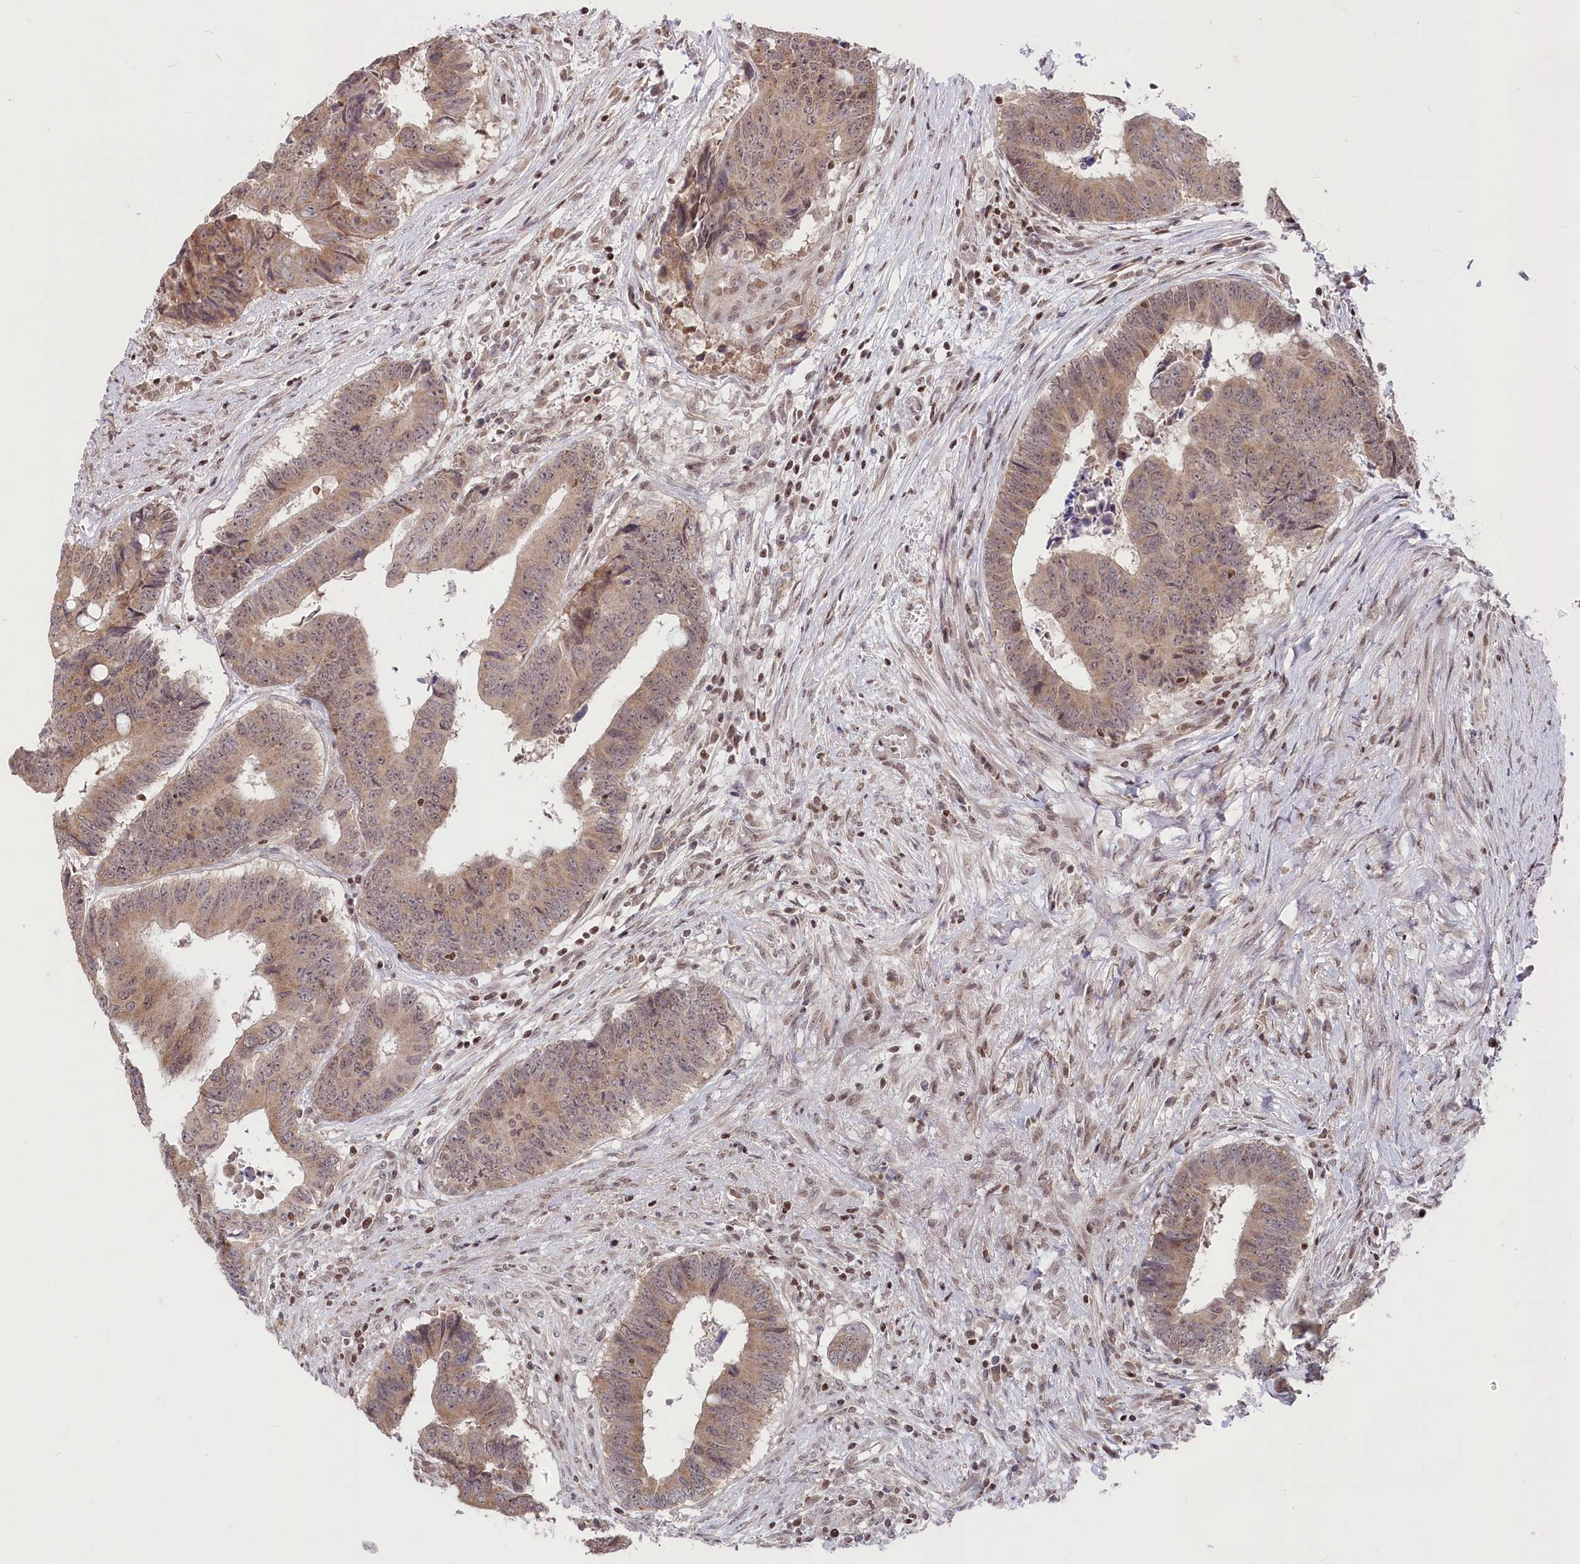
{"staining": {"intensity": "weak", "quantity": "25%-75%", "location": "cytoplasmic/membranous,nuclear"}, "tissue": "colorectal cancer", "cell_type": "Tumor cells", "image_type": "cancer", "snomed": [{"axis": "morphology", "description": "Adenocarcinoma, NOS"}, {"axis": "topography", "description": "Rectum"}], "caption": "Colorectal cancer was stained to show a protein in brown. There is low levels of weak cytoplasmic/membranous and nuclear positivity in about 25%-75% of tumor cells.", "gene": "CGGBP1", "patient": {"sex": "male", "age": 84}}